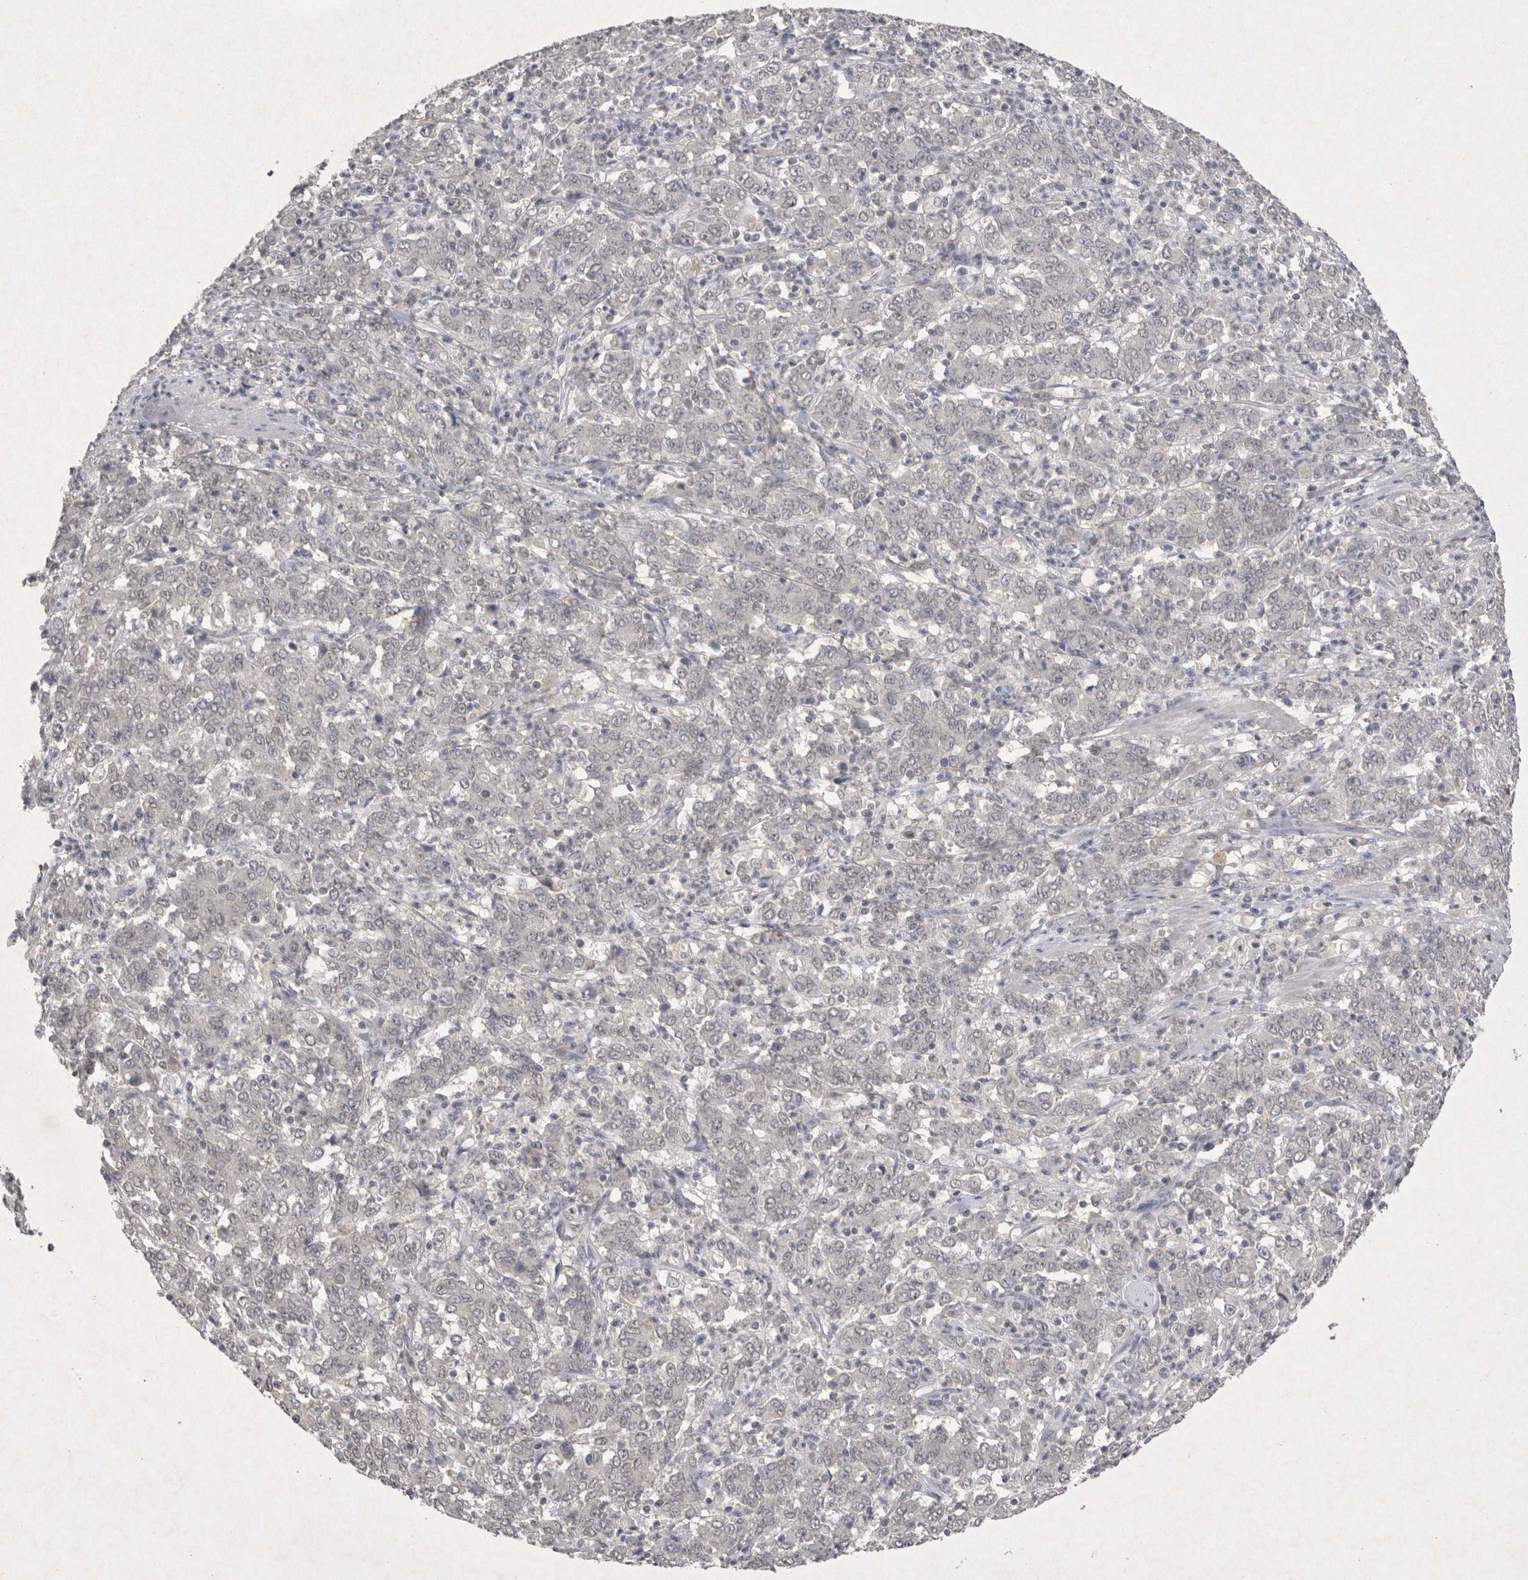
{"staining": {"intensity": "negative", "quantity": "none", "location": "none"}, "tissue": "stomach cancer", "cell_type": "Tumor cells", "image_type": "cancer", "snomed": [{"axis": "morphology", "description": "Adenocarcinoma, NOS"}, {"axis": "topography", "description": "Stomach, lower"}], "caption": "An IHC image of adenocarcinoma (stomach) is shown. There is no staining in tumor cells of adenocarcinoma (stomach).", "gene": "LYVE1", "patient": {"sex": "female", "age": 71}}